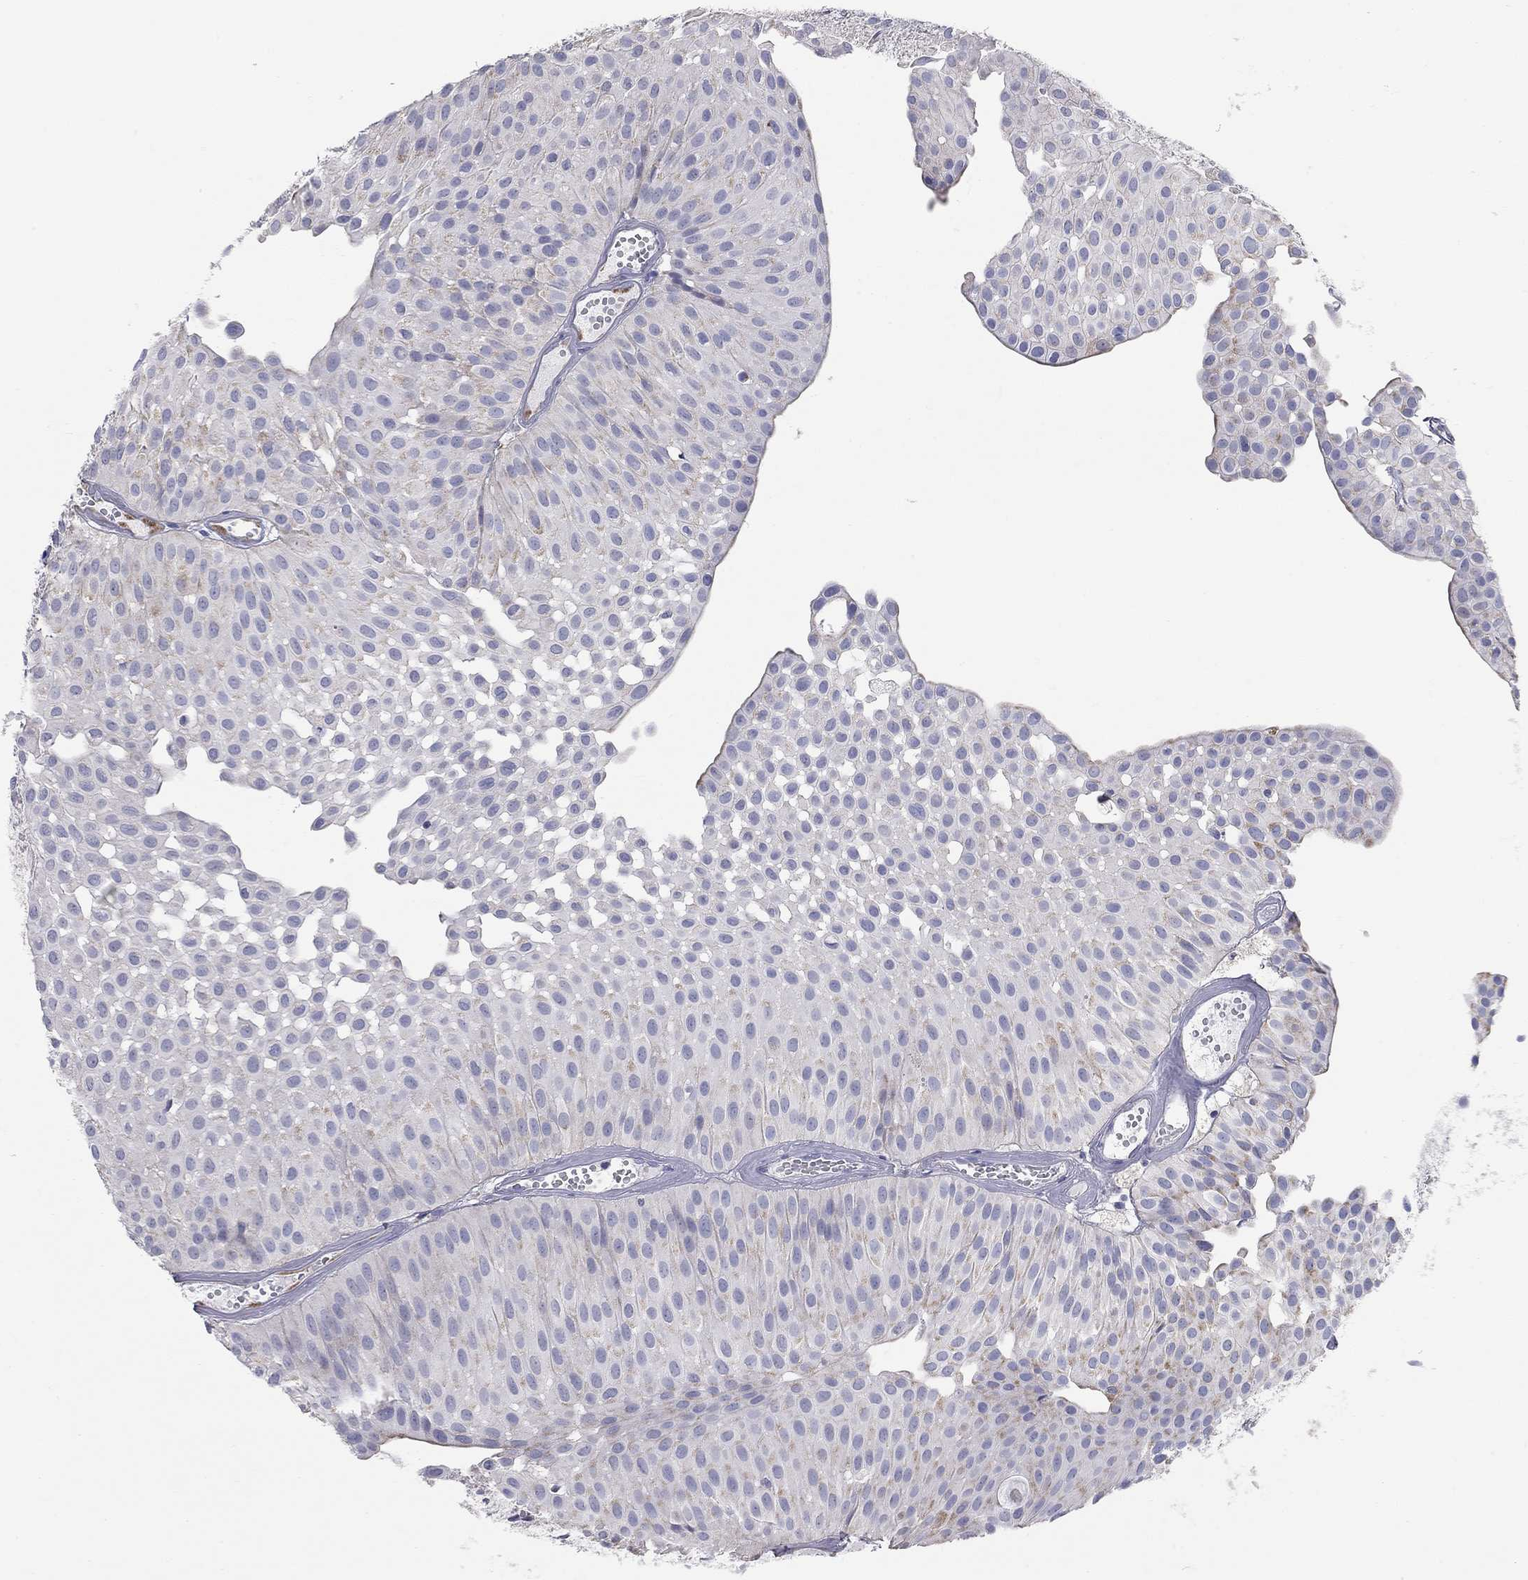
{"staining": {"intensity": "negative", "quantity": "none", "location": "none"}, "tissue": "urothelial cancer", "cell_type": "Tumor cells", "image_type": "cancer", "snomed": [{"axis": "morphology", "description": "Urothelial carcinoma, Low grade"}, {"axis": "topography", "description": "Urinary bladder"}], "caption": "Tumor cells show no significant staining in urothelial cancer.", "gene": "CFAP161", "patient": {"sex": "male", "age": 64}}